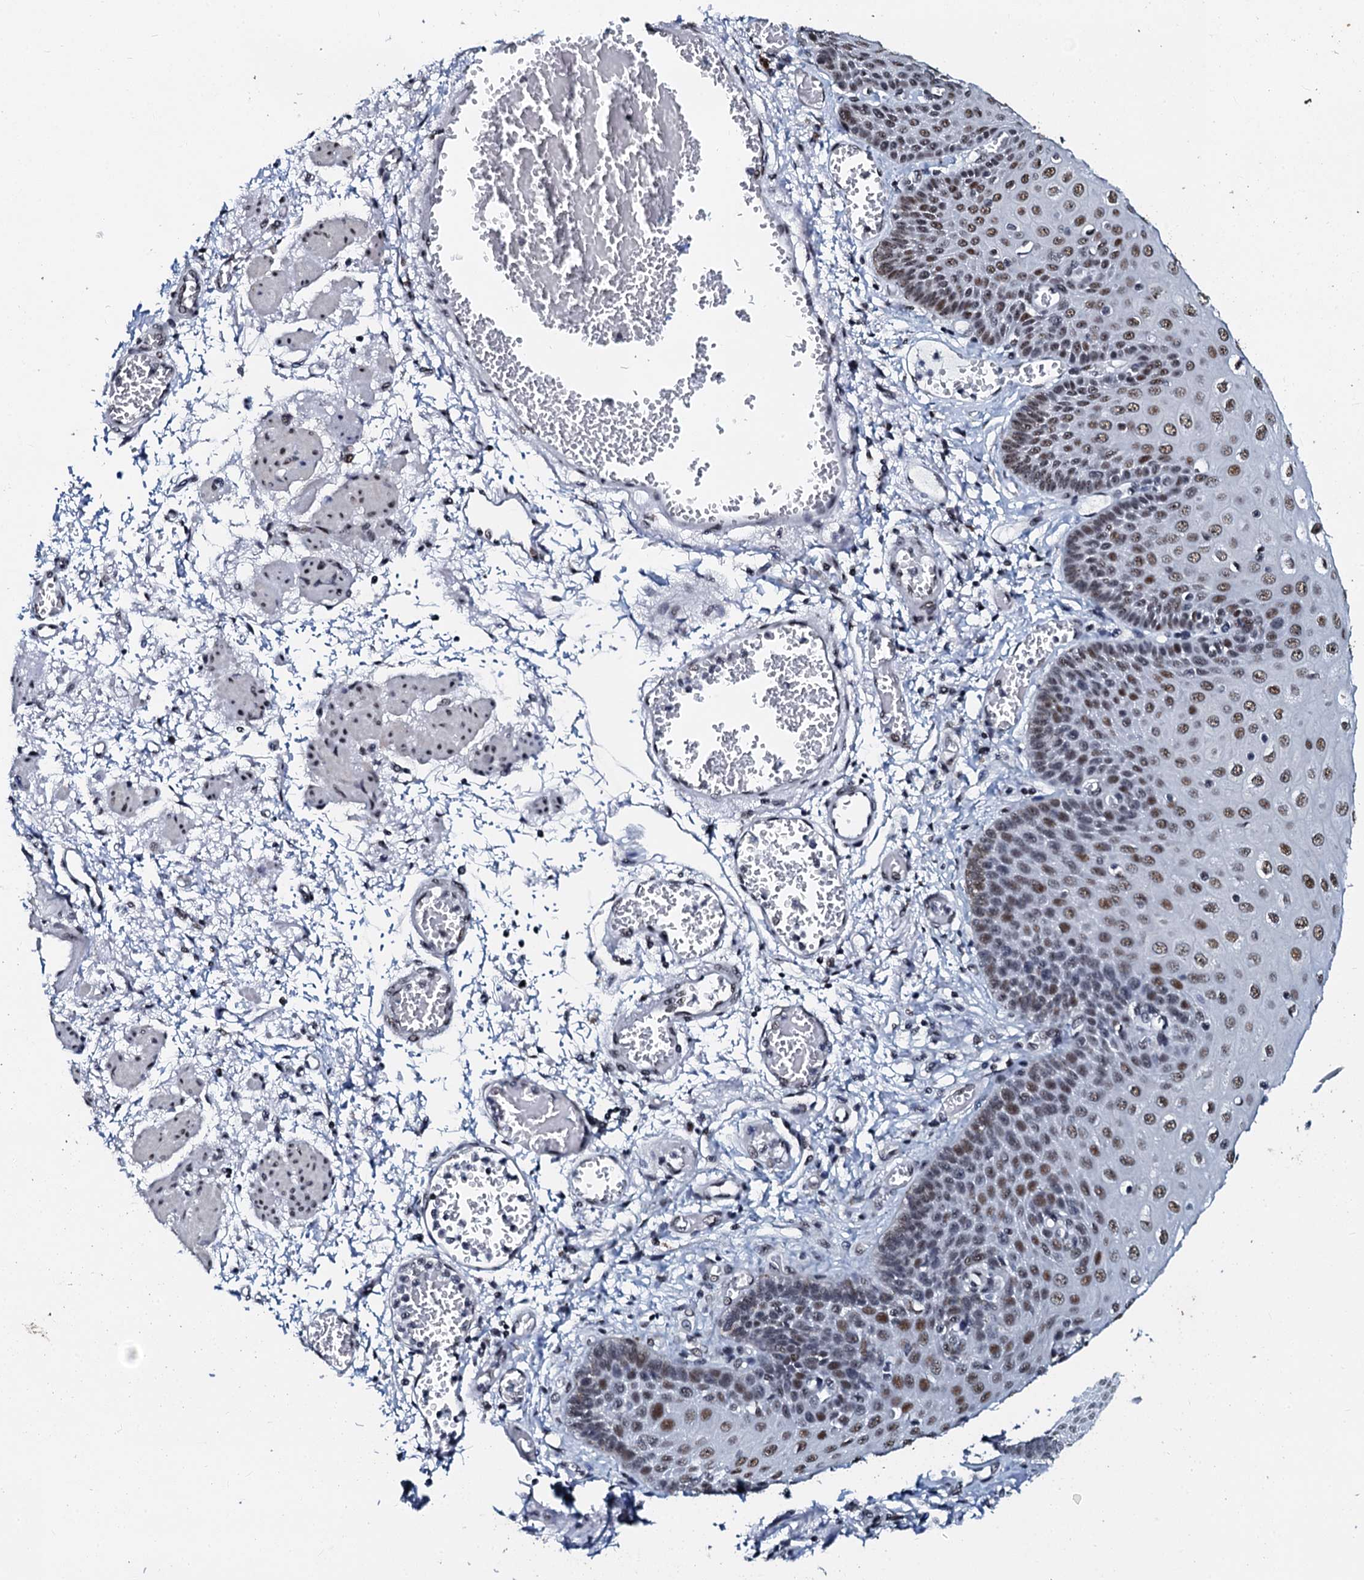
{"staining": {"intensity": "strong", "quantity": ">75%", "location": "nuclear"}, "tissue": "esophagus", "cell_type": "Squamous epithelial cells", "image_type": "normal", "snomed": [{"axis": "morphology", "description": "Normal tissue, NOS"}, {"axis": "topography", "description": "Esophagus"}], "caption": "Immunohistochemical staining of benign esophagus shows strong nuclear protein staining in about >75% of squamous epithelial cells. The staining was performed using DAB (3,3'-diaminobenzidine), with brown indicating positive protein expression. Nuclei are stained blue with hematoxylin.", "gene": "SLTM", "patient": {"sex": "male", "age": 81}}